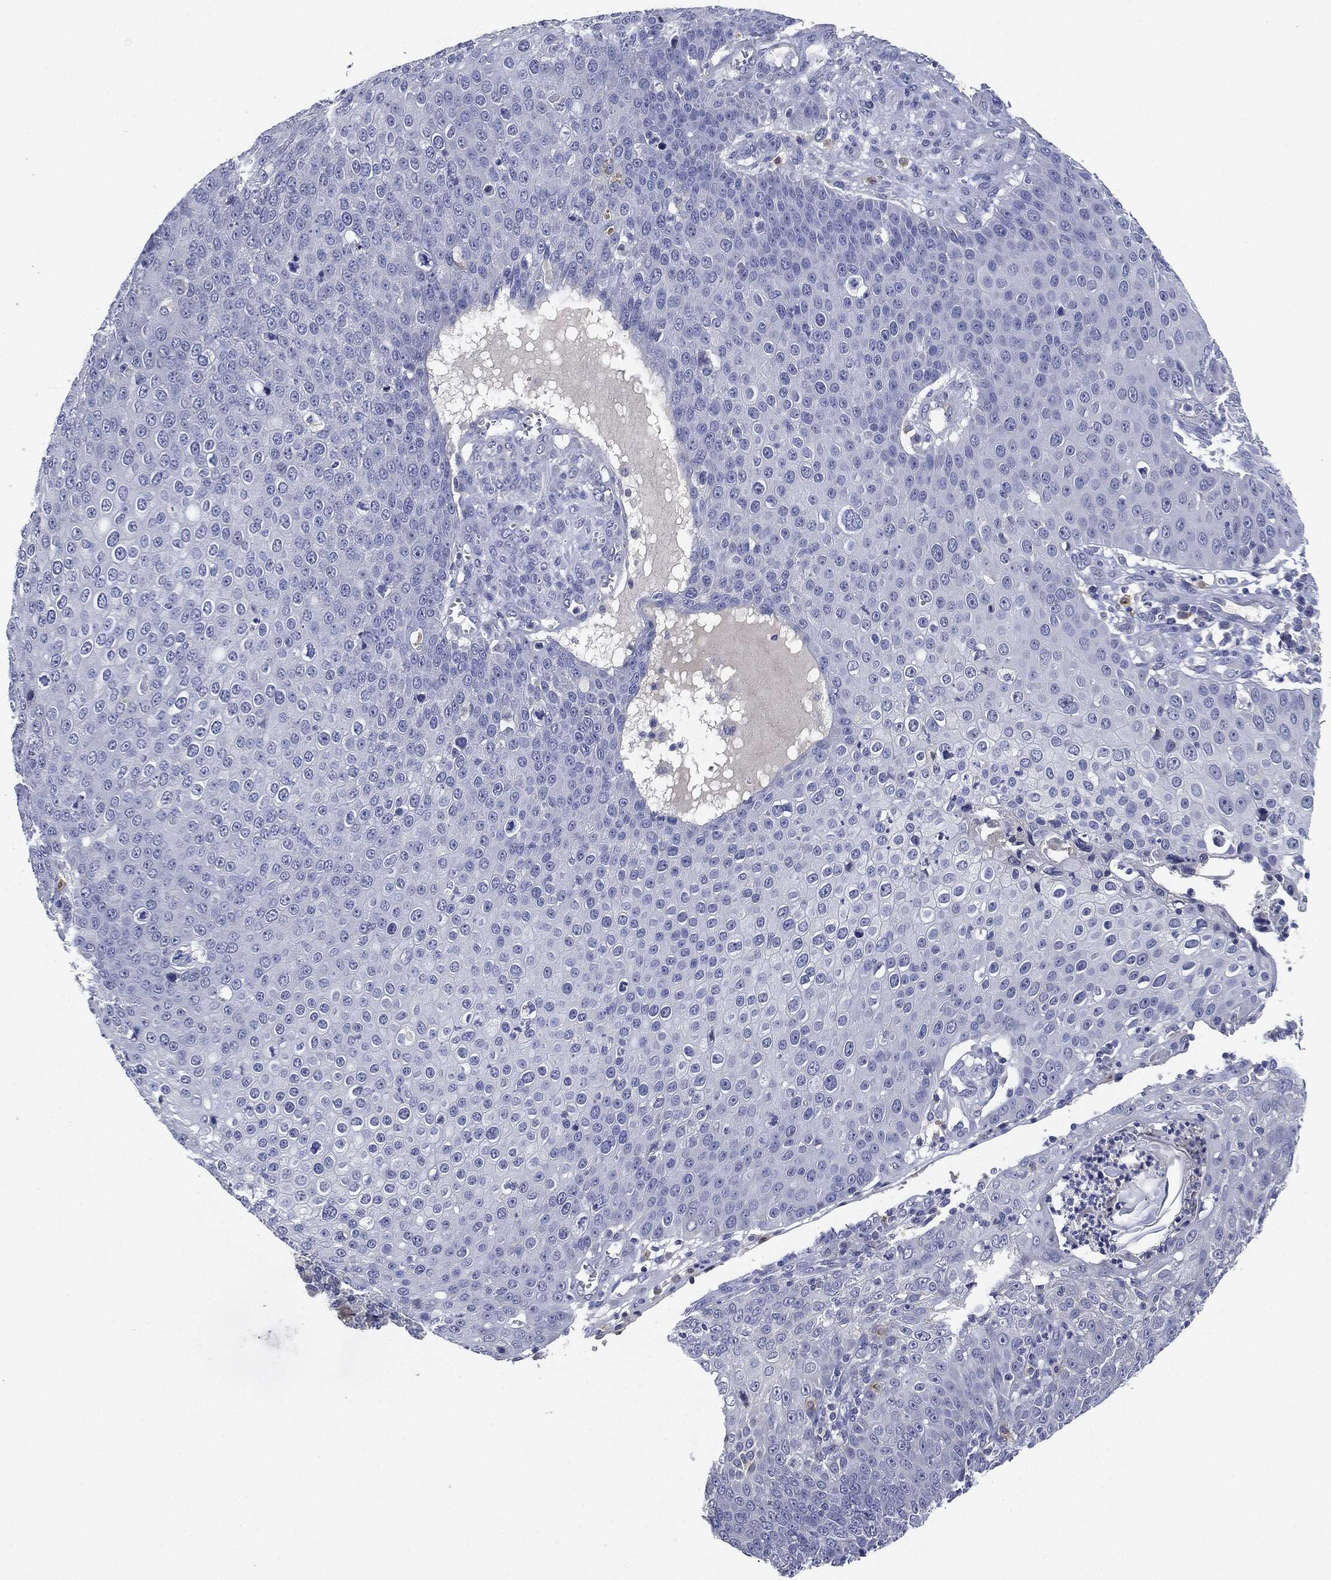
{"staining": {"intensity": "negative", "quantity": "none", "location": "none"}, "tissue": "skin cancer", "cell_type": "Tumor cells", "image_type": "cancer", "snomed": [{"axis": "morphology", "description": "Squamous cell carcinoma, NOS"}, {"axis": "topography", "description": "Skin"}], "caption": "Squamous cell carcinoma (skin) was stained to show a protein in brown. There is no significant staining in tumor cells. The staining is performed using DAB (3,3'-diaminobenzidine) brown chromogen with nuclei counter-stained in using hematoxylin.", "gene": "NTRK1", "patient": {"sex": "male", "age": 71}}